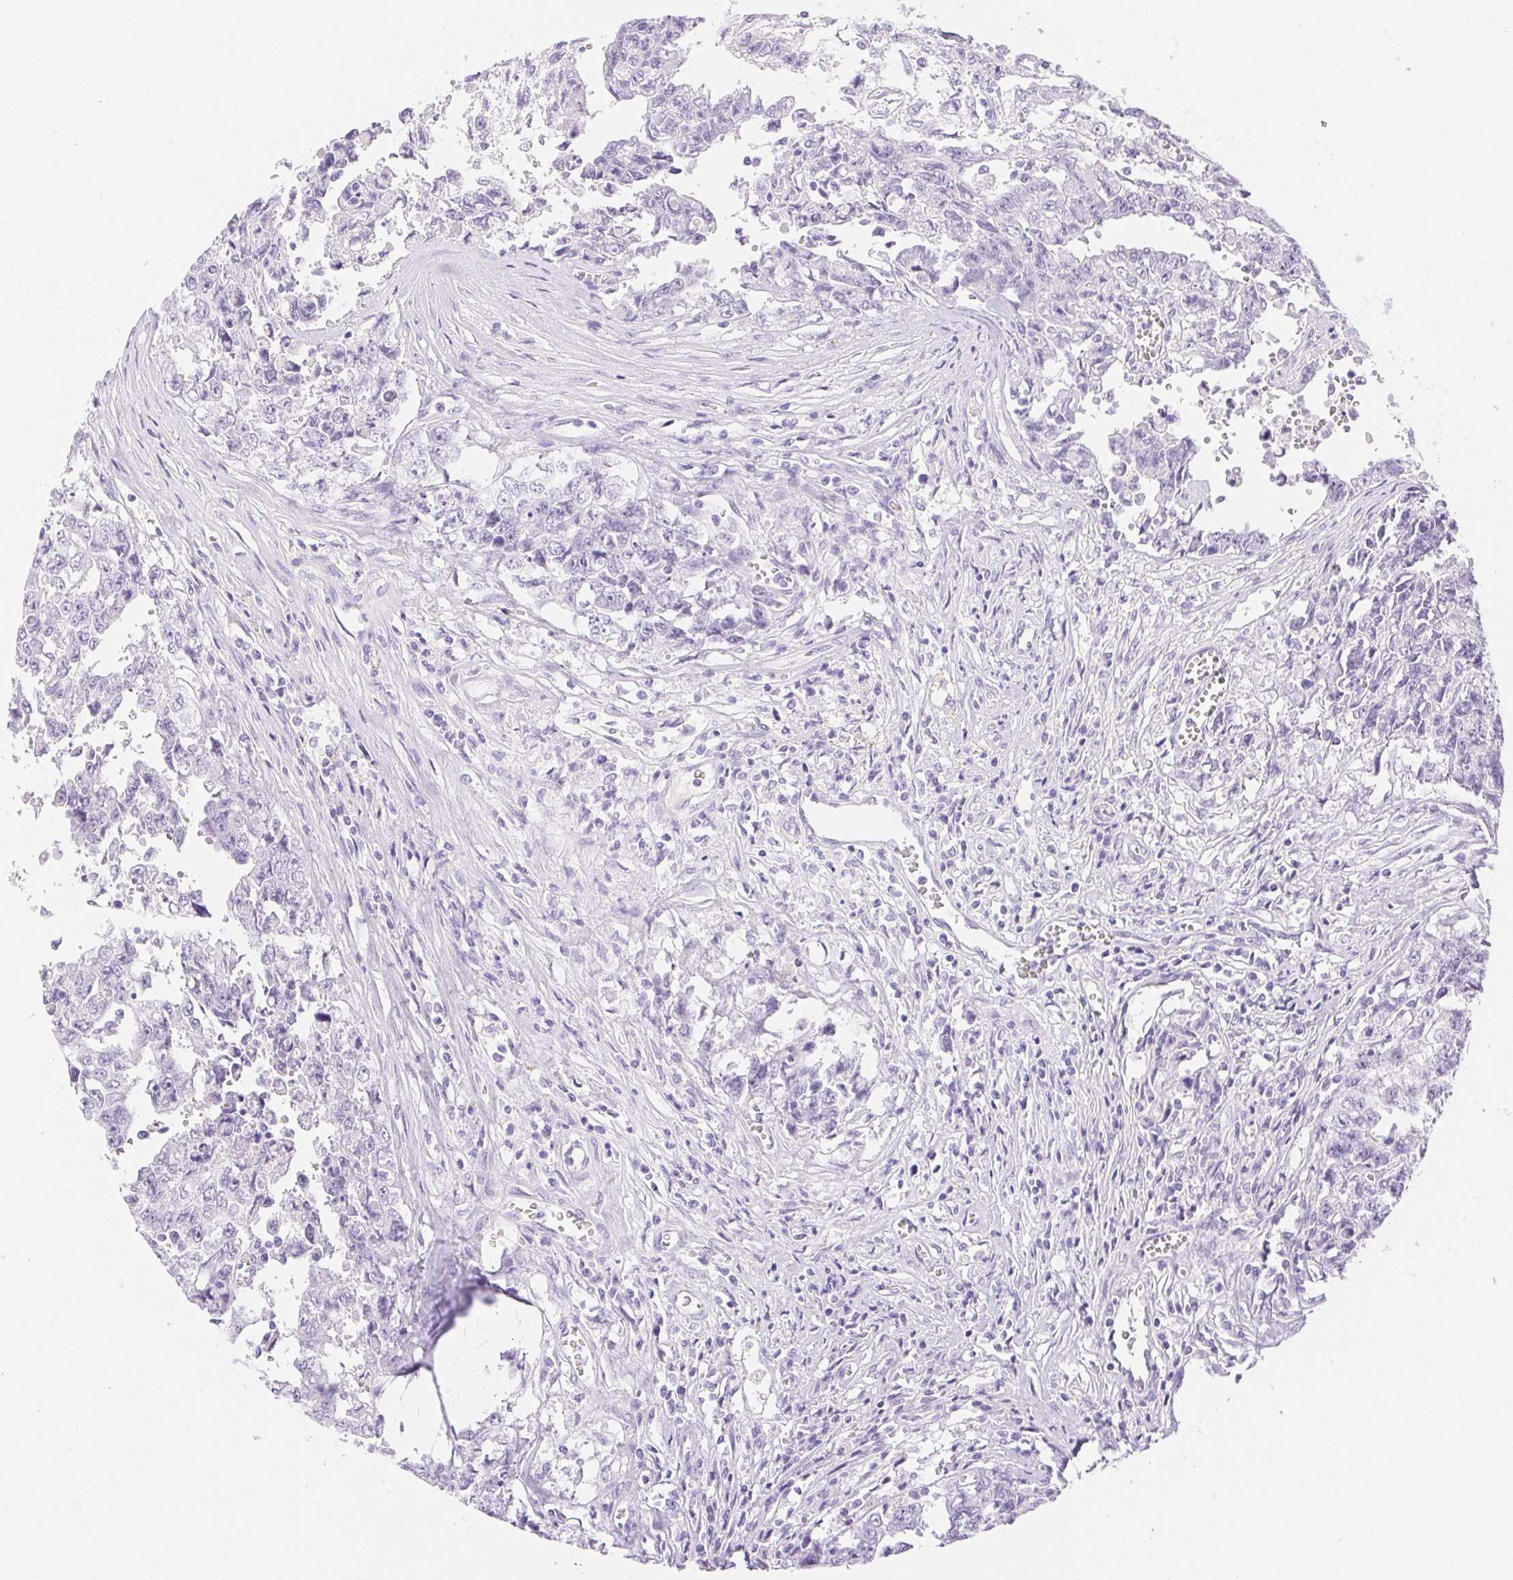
{"staining": {"intensity": "negative", "quantity": "none", "location": "none"}, "tissue": "testis cancer", "cell_type": "Tumor cells", "image_type": "cancer", "snomed": [{"axis": "morphology", "description": "Carcinoma, Embryonal, NOS"}, {"axis": "topography", "description": "Testis"}], "caption": "Immunohistochemical staining of human embryonal carcinoma (testis) reveals no significant expression in tumor cells. (Immunohistochemistry, brightfield microscopy, high magnification).", "gene": "SPACA4", "patient": {"sex": "male", "age": 24}}